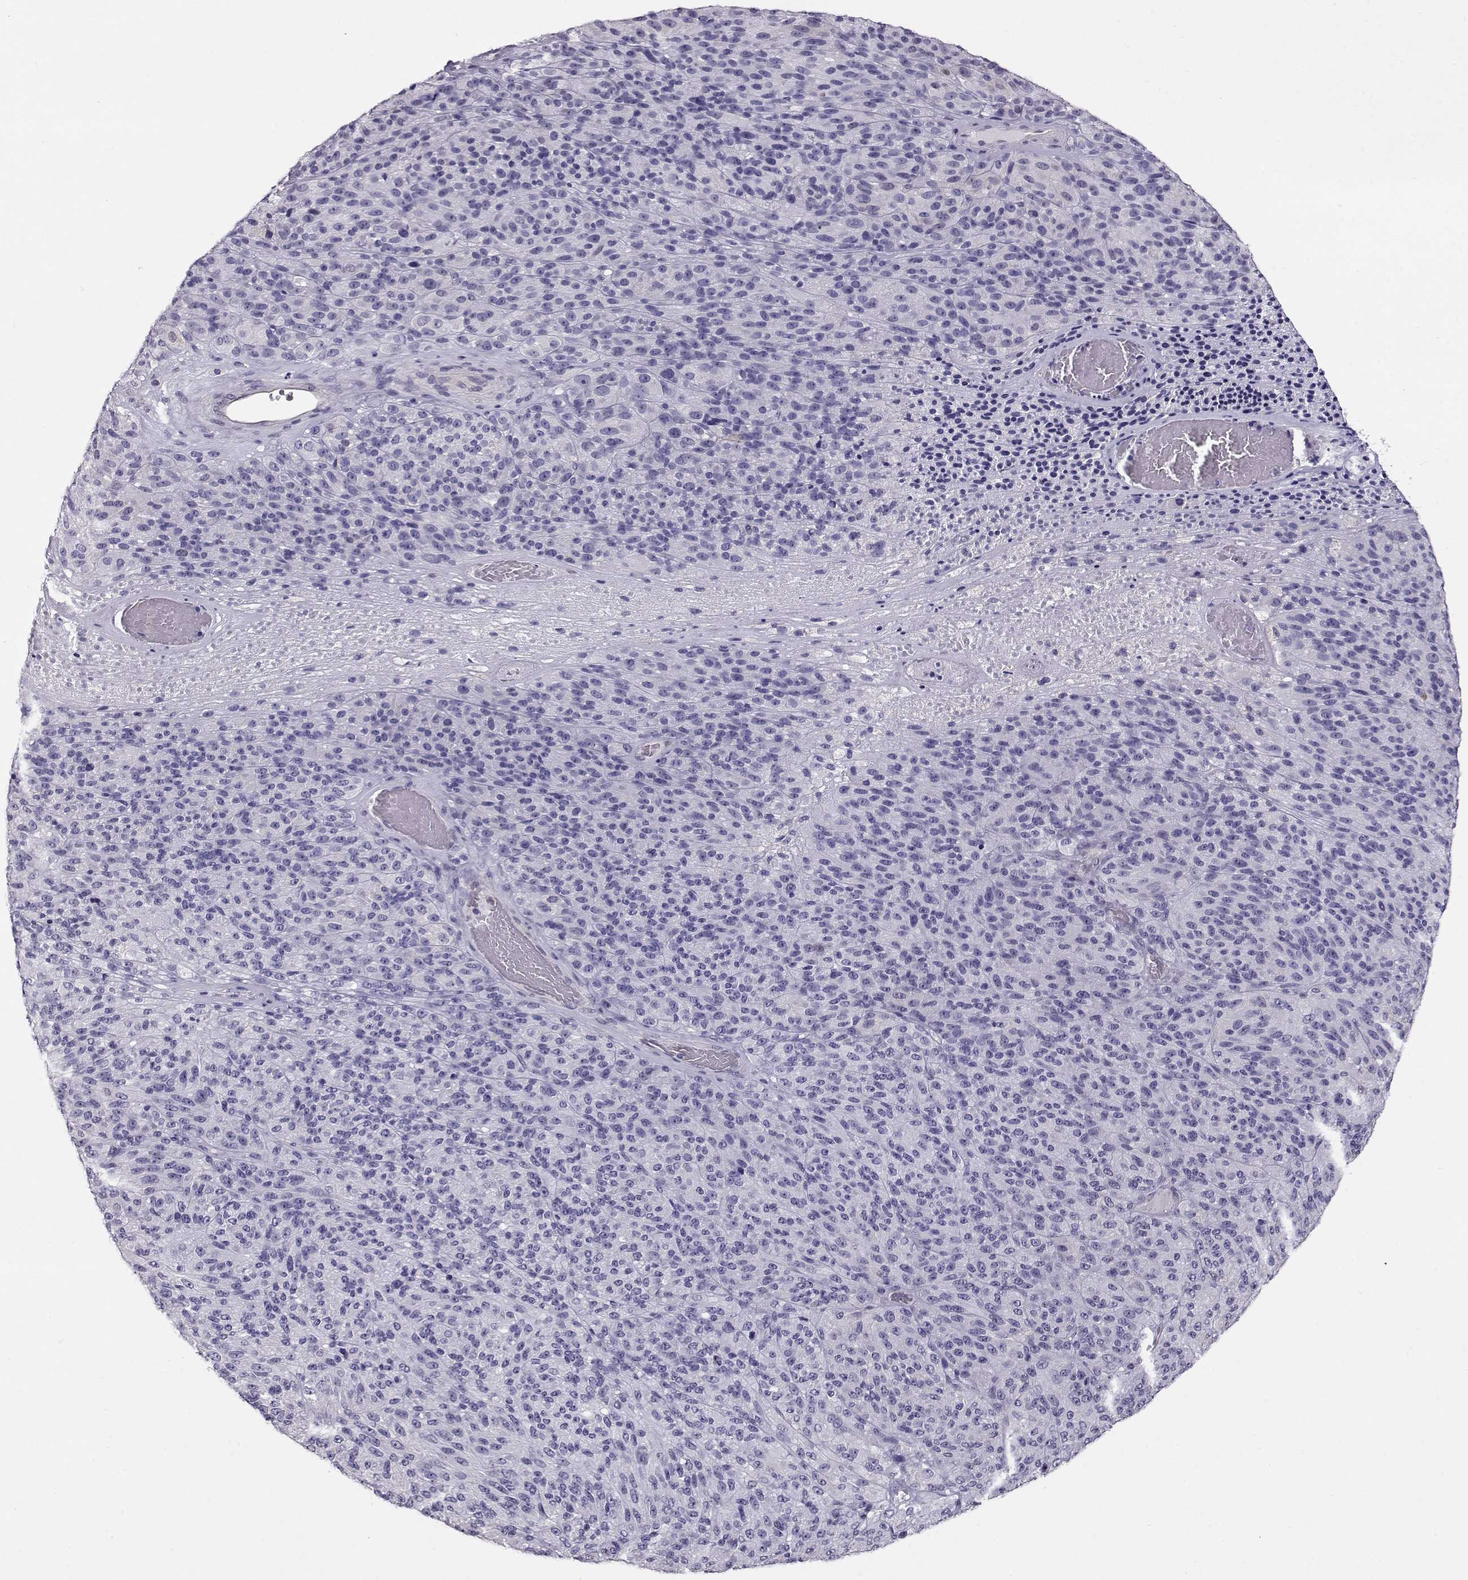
{"staining": {"intensity": "negative", "quantity": "none", "location": "none"}, "tissue": "melanoma", "cell_type": "Tumor cells", "image_type": "cancer", "snomed": [{"axis": "morphology", "description": "Malignant melanoma, Metastatic site"}, {"axis": "topography", "description": "Brain"}], "caption": "Protein analysis of malignant melanoma (metastatic site) exhibits no significant positivity in tumor cells.", "gene": "CCR8", "patient": {"sex": "female", "age": 56}}